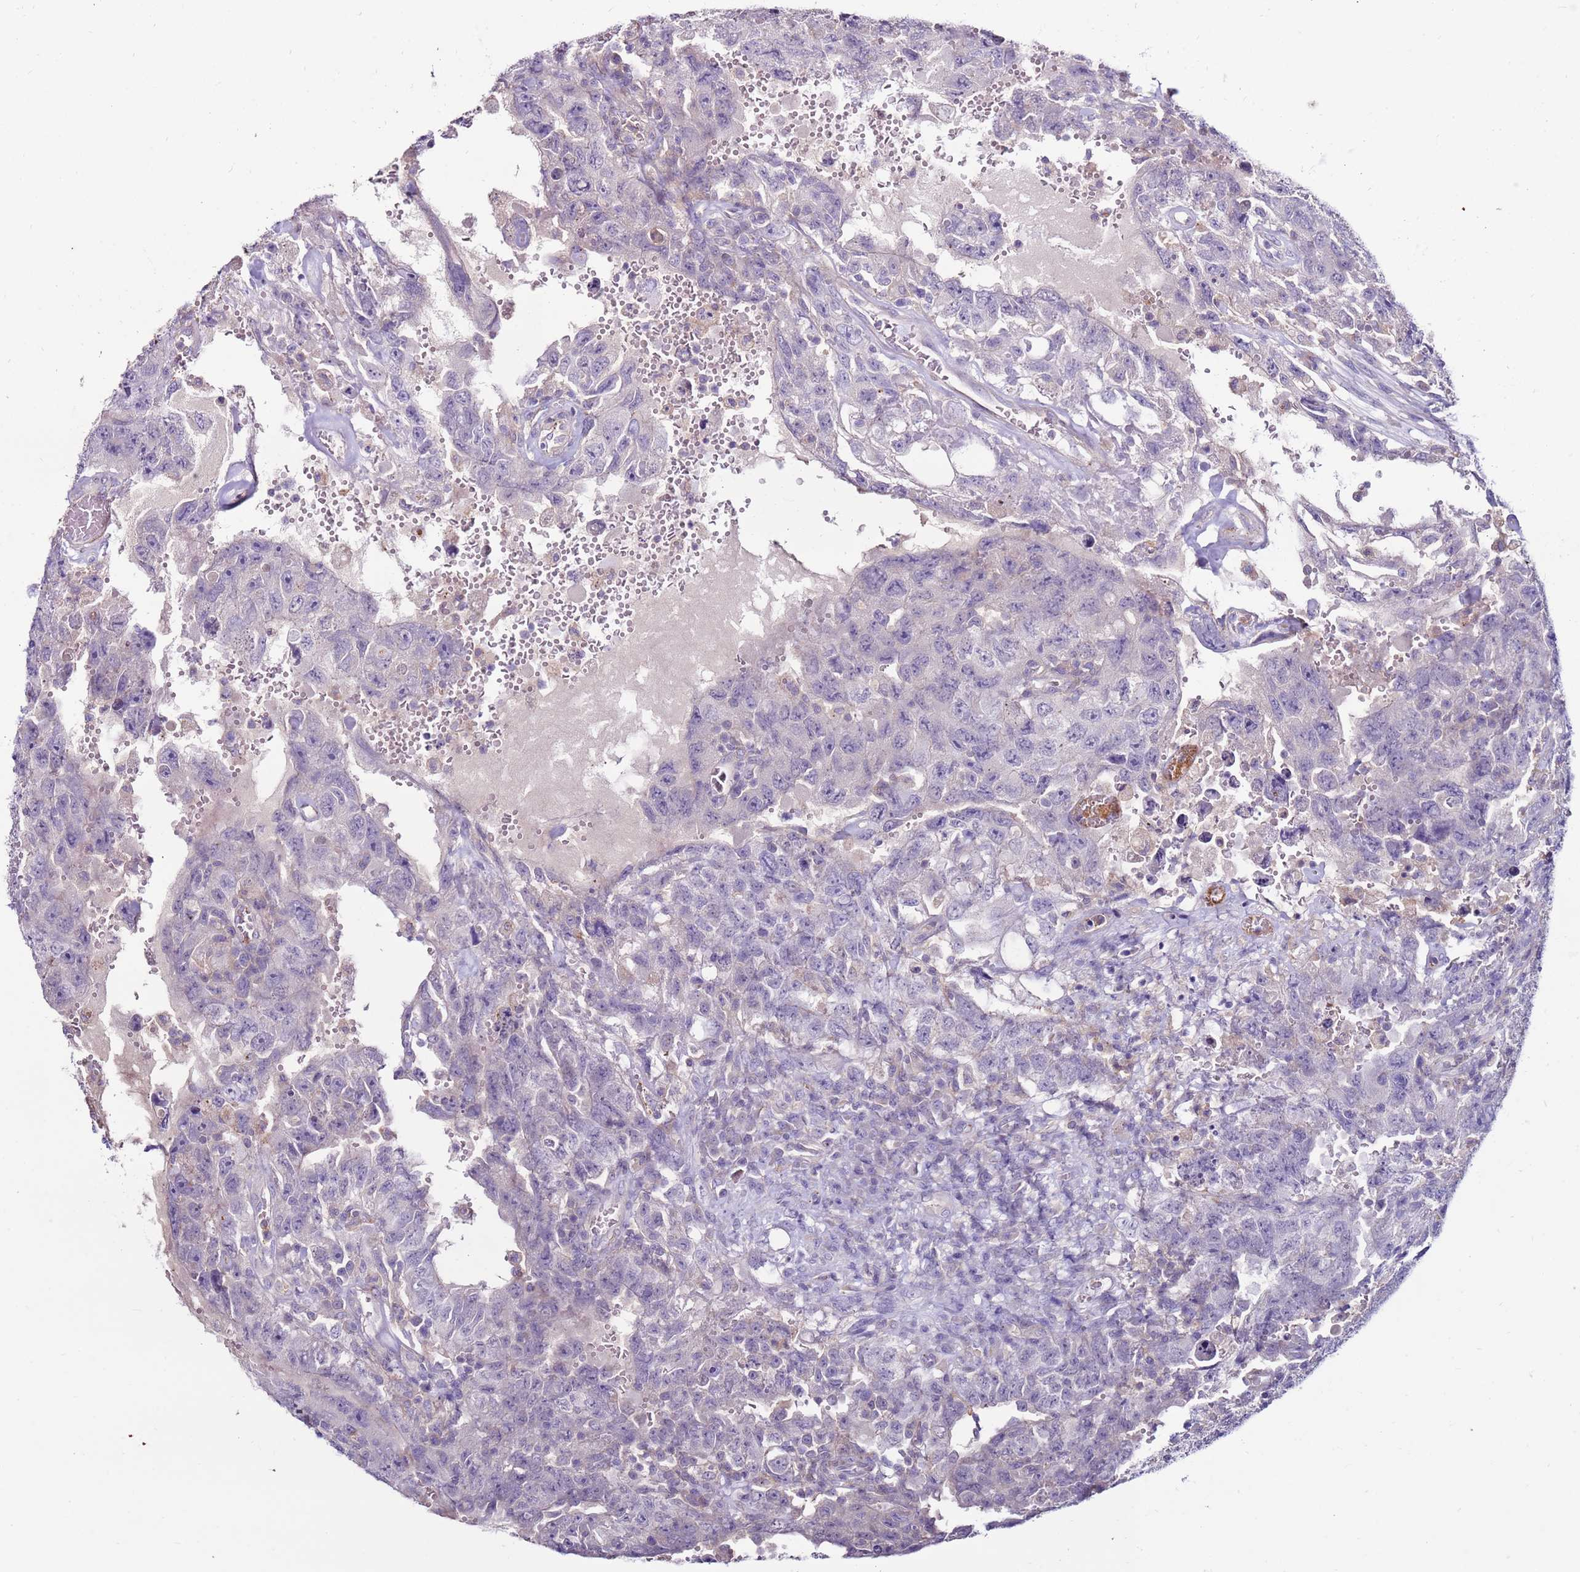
{"staining": {"intensity": "negative", "quantity": "none", "location": "none"}, "tissue": "testis cancer", "cell_type": "Tumor cells", "image_type": "cancer", "snomed": [{"axis": "morphology", "description": "Carcinoma, Embryonal, NOS"}, {"axis": "topography", "description": "Testis"}], "caption": "Human testis cancer stained for a protein using IHC exhibits no expression in tumor cells.", "gene": "CLEC4M", "patient": {"sex": "male", "age": 26}}